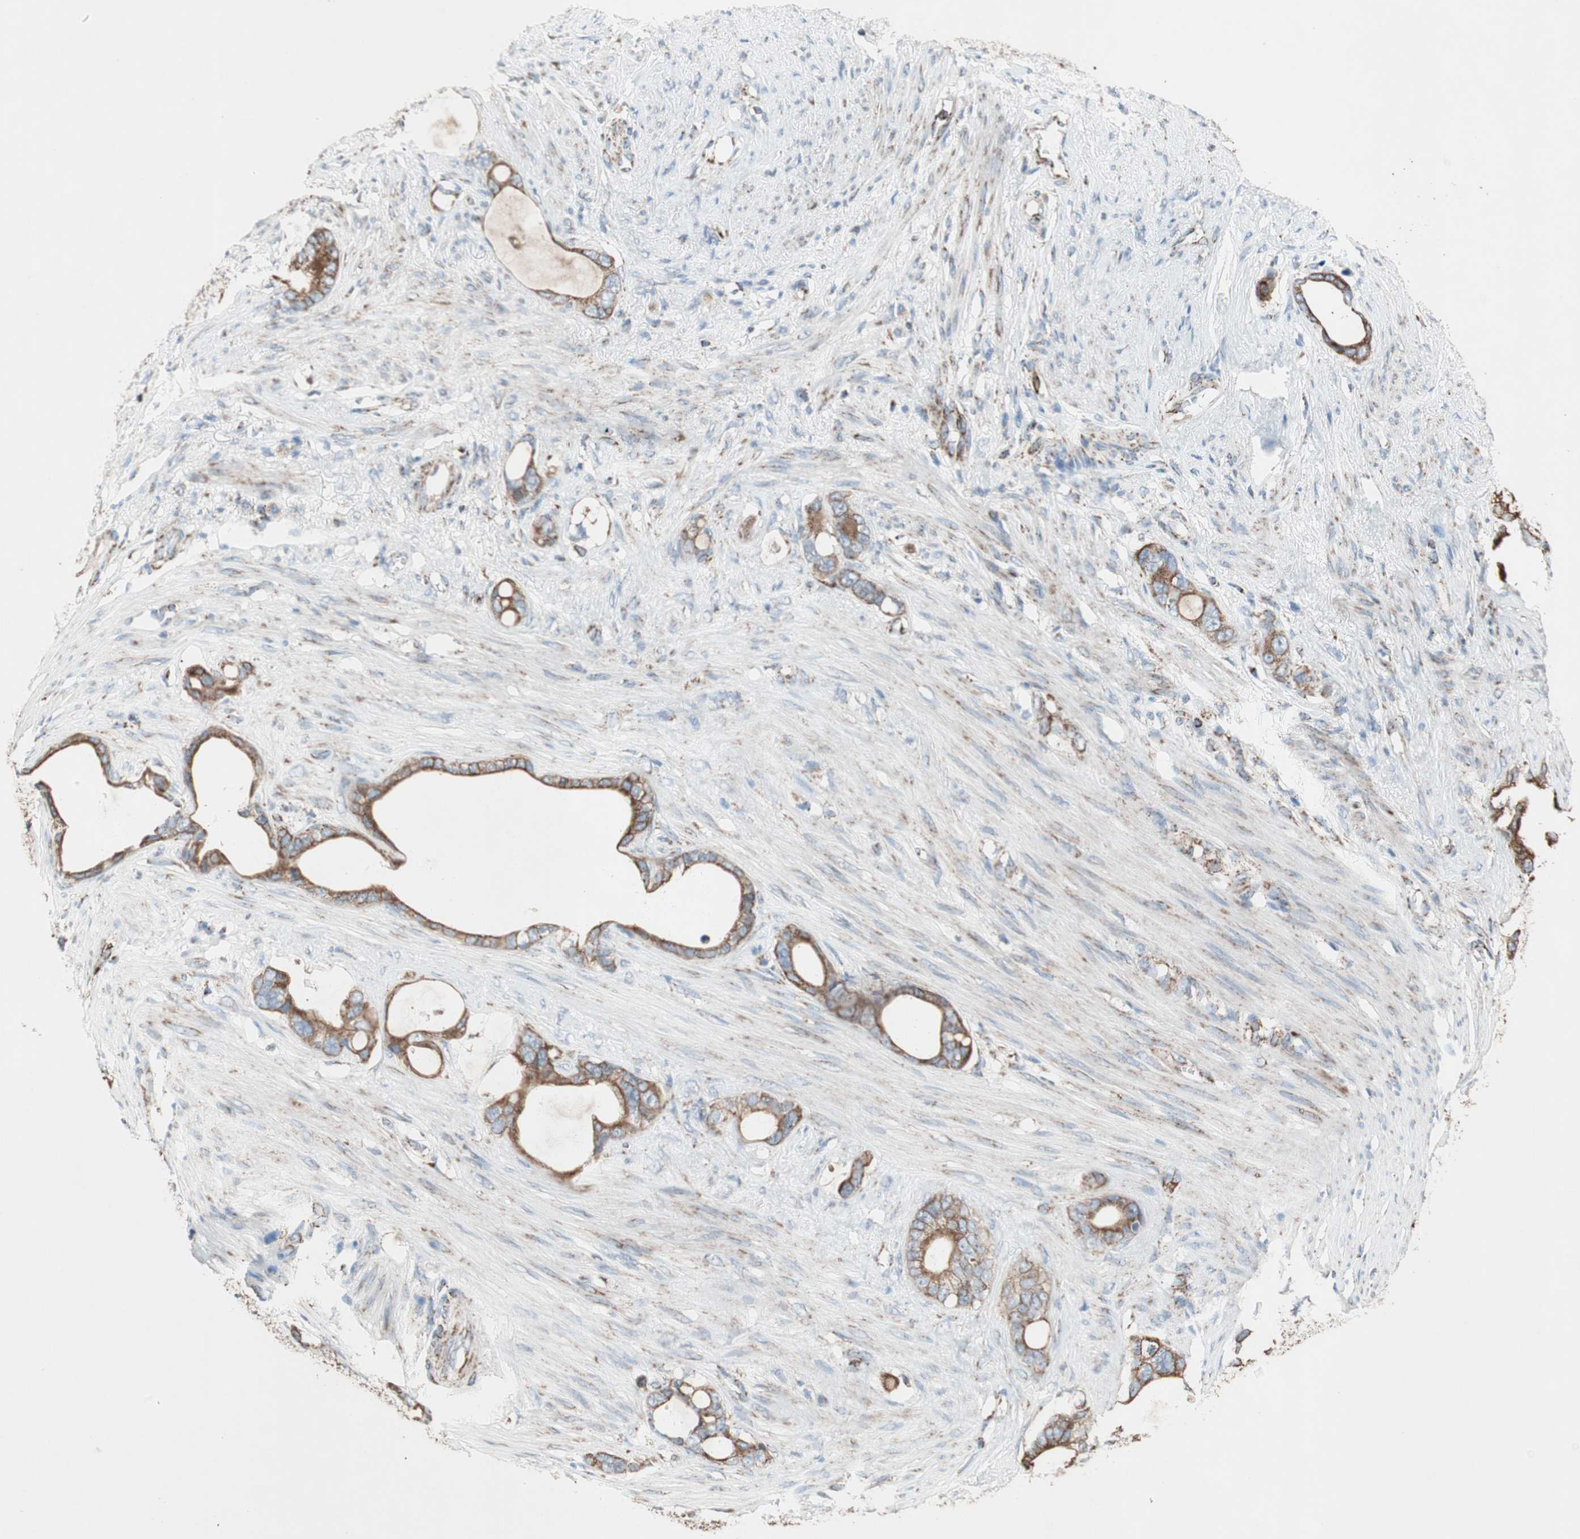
{"staining": {"intensity": "strong", "quantity": ">75%", "location": "cytoplasmic/membranous"}, "tissue": "stomach cancer", "cell_type": "Tumor cells", "image_type": "cancer", "snomed": [{"axis": "morphology", "description": "Adenocarcinoma, NOS"}, {"axis": "topography", "description": "Stomach"}], "caption": "IHC (DAB (3,3'-diaminobenzidine)) staining of stomach adenocarcinoma shows strong cytoplasmic/membranous protein positivity in approximately >75% of tumor cells.", "gene": "PCSK4", "patient": {"sex": "female", "age": 75}}